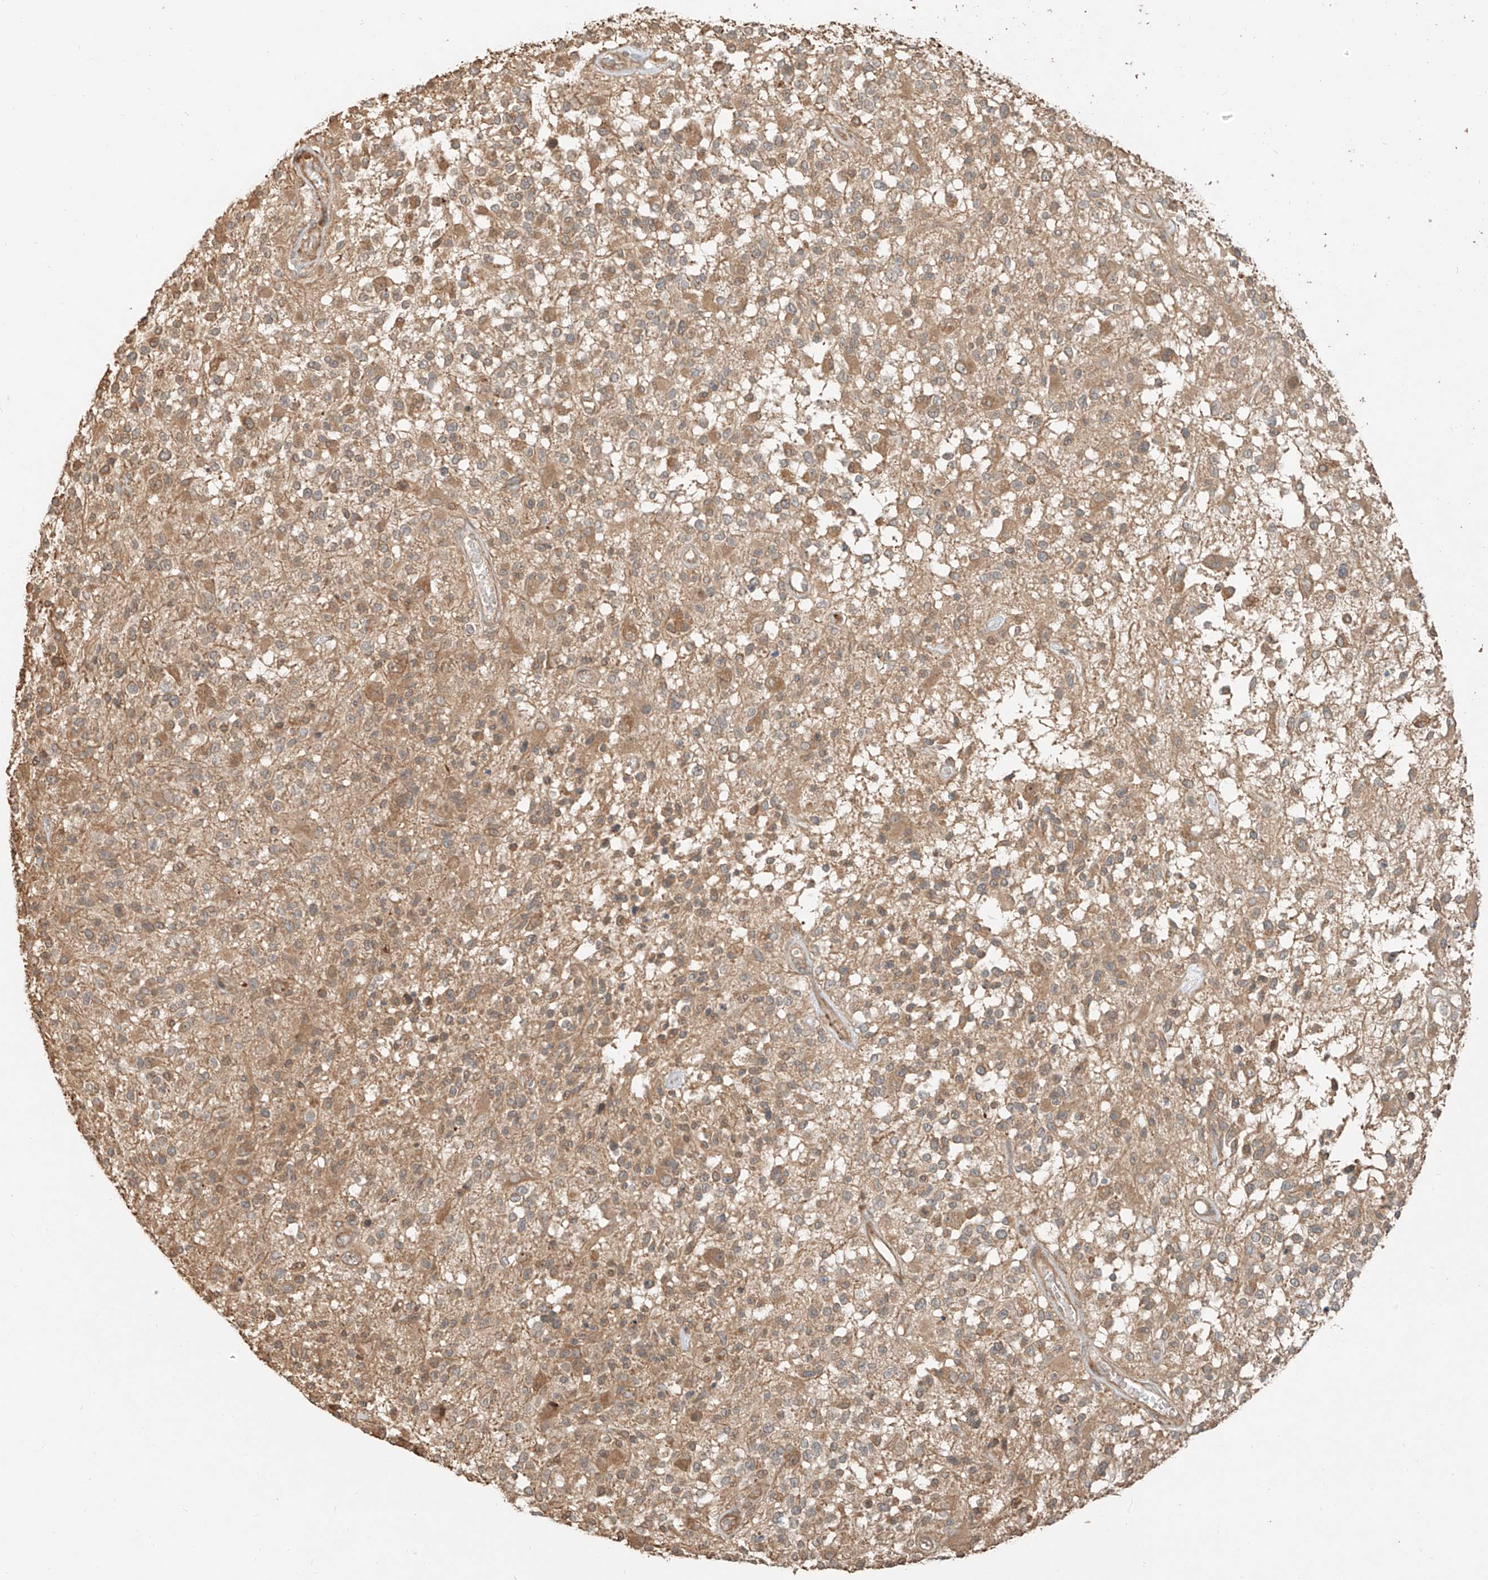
{"staining": {"intensity": "weak", "quantity": ">75%", "location": "cytoplasmic/membranous"}, "tissue": "glioma", "cell_type": "Tumor cells", "image_type": "cancer", "snomed": [{"axis": "morphology", "description": "Glioma, malignant, High grade"}, {"axis": "morphology", "description": "Glioblastoma, NOS"}, {"axis": "topography", "description": "Brain"}], "caption": "Tumor cells show low levels of weak cytoplasmic/membranous positivity in about >75% of cells in glioma.", "gene": "ANKZF1", "patient": {"sex": "male", "age": 60}}